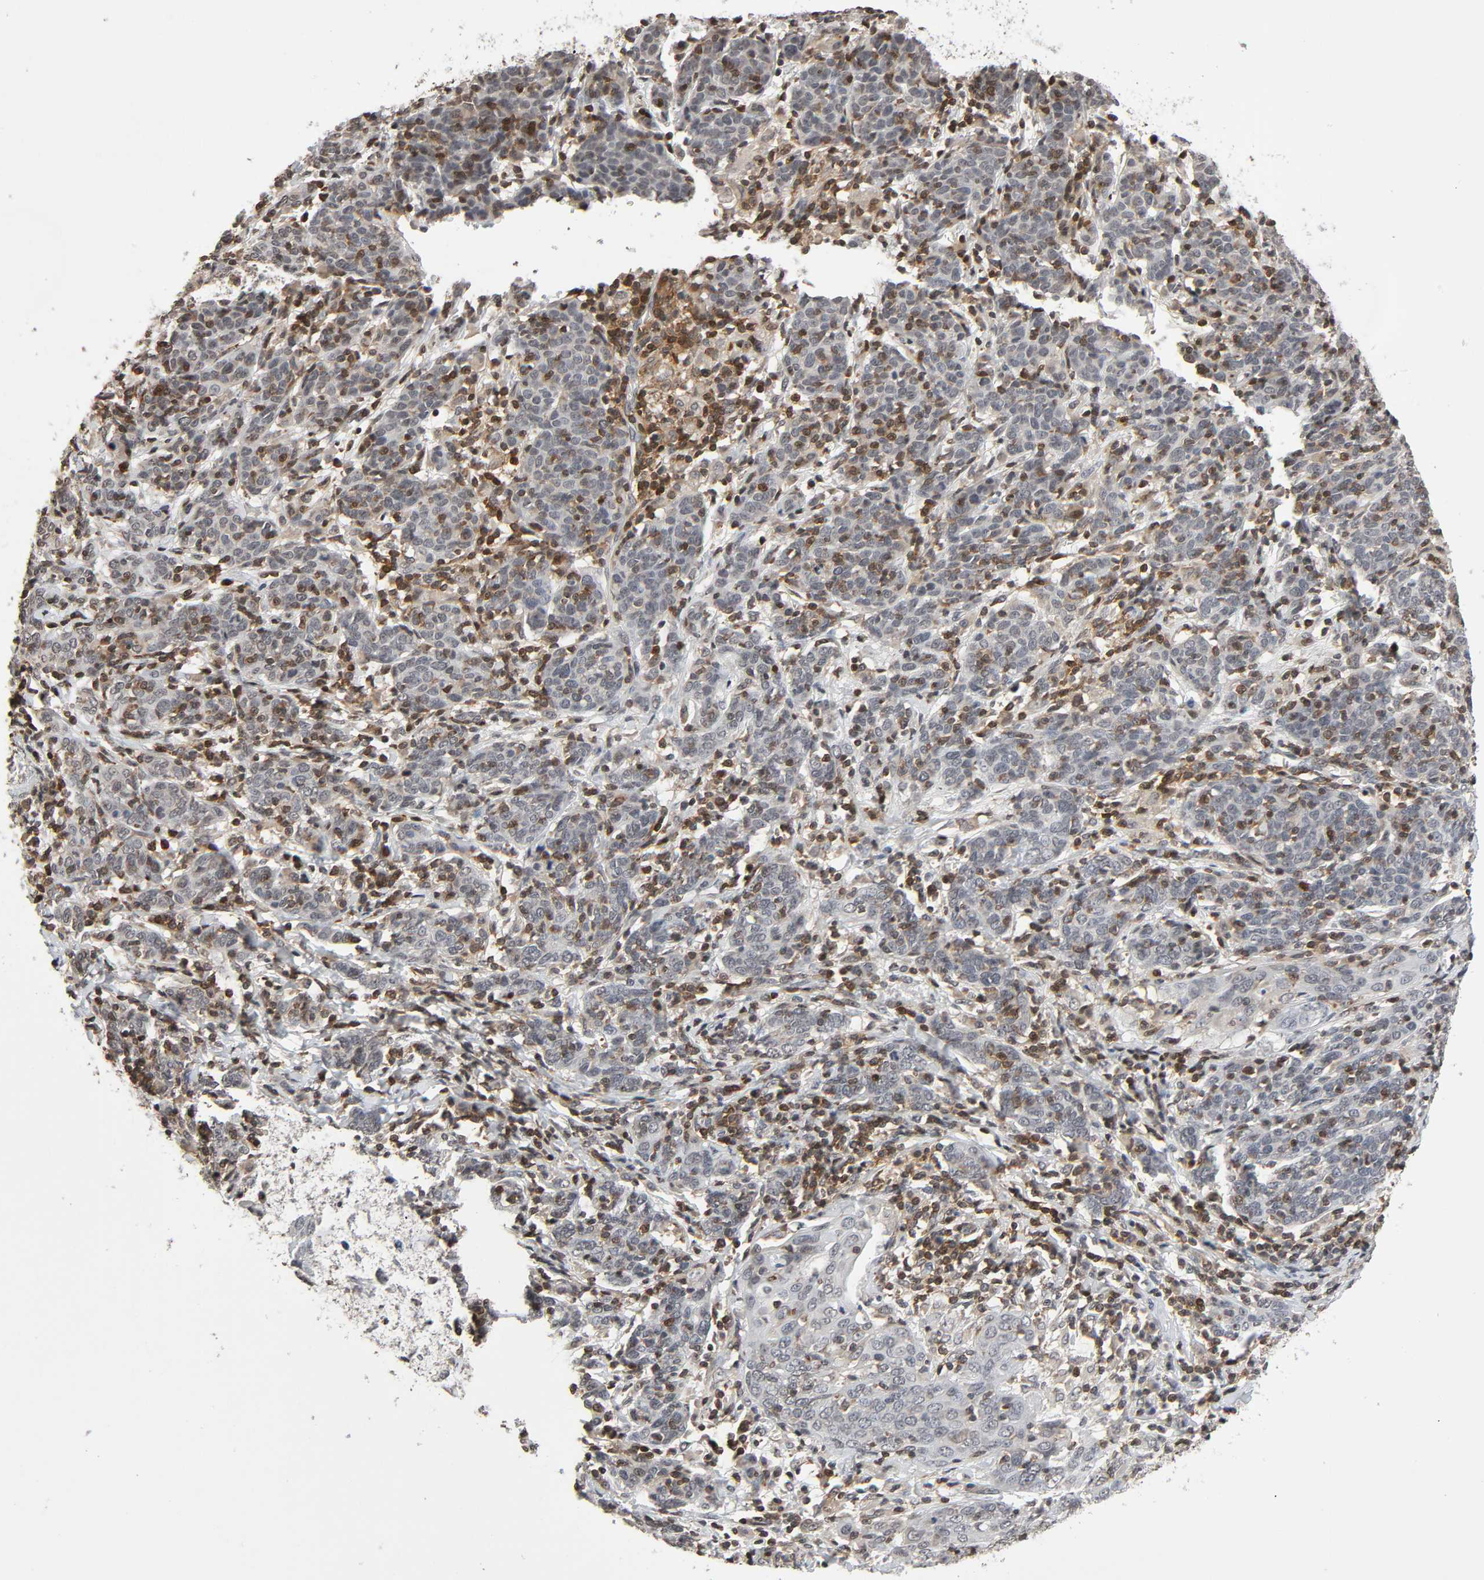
{"staining": {"intensity": "negative", "quantity": "none", "location": "none"}, "tissue": "cervical cancer", "cell_type": "Tumor cells", "image_type": "cancer", "snomed": [{"axis": "morphology", "description": "Normal tissue, NOS"}, {"axis": "morphology", "description": "Squamous cell carcinoma, NOS"}, {"axis": "topography", "description": "Cervix"}], "caption": "A high-resolution photomicrograph shows immunohistochemistry staining of cervical cancer (squamous cell carcinoma), which shows no significant staining in tumor cells.", "gene": "STK4", "patient": {"sex": "female", "age": 67}}